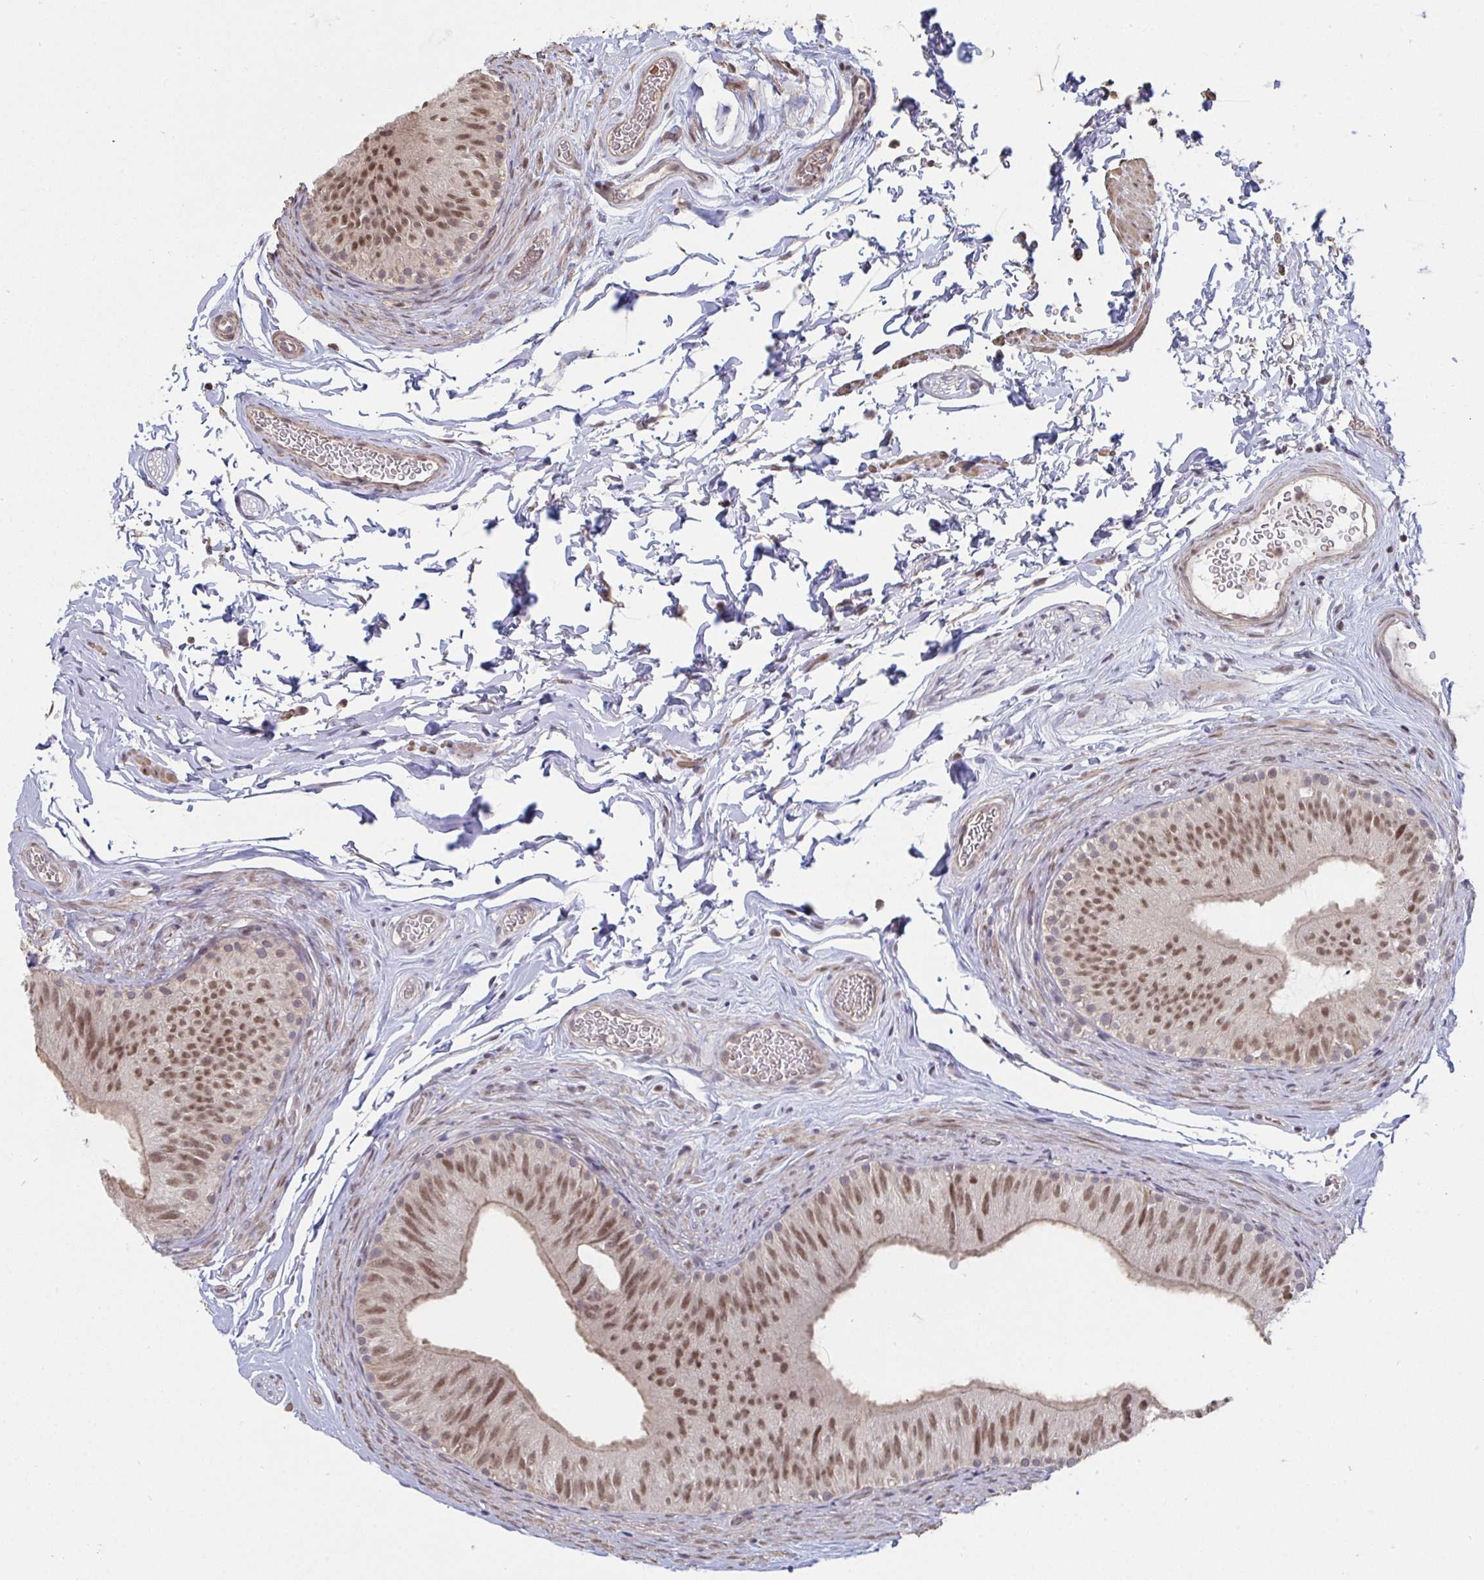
{"staining": {"intensity": "moderate", "quantity": ">75%", "location": "cytoplasmic/membranous,nuclear"}, "tissue": "epididymis", "cell_type": "Glandular cells", "image_type": "normal", "snomed": [{"axis": "morphology", "description": "Normal tissue, NOS"}, {"axis": "topography", "description": "Epididymis, spermatic cord, NOS"}, {"axis": "topography", "description": "Epididymis"}], "caption": "Unremarkable epididymis was stained to show a protein in brown. There is medium levels of moderate cytoplasmic/membranous,nuclear staining in approximately >75% of glandular cells. The staining was performed using DAB, with brown indicating positive protein expression. Nuclei are stained blue with hematoxylin.", "gene": "SAP30", "patient": {"sex": "male", "age": 31}}